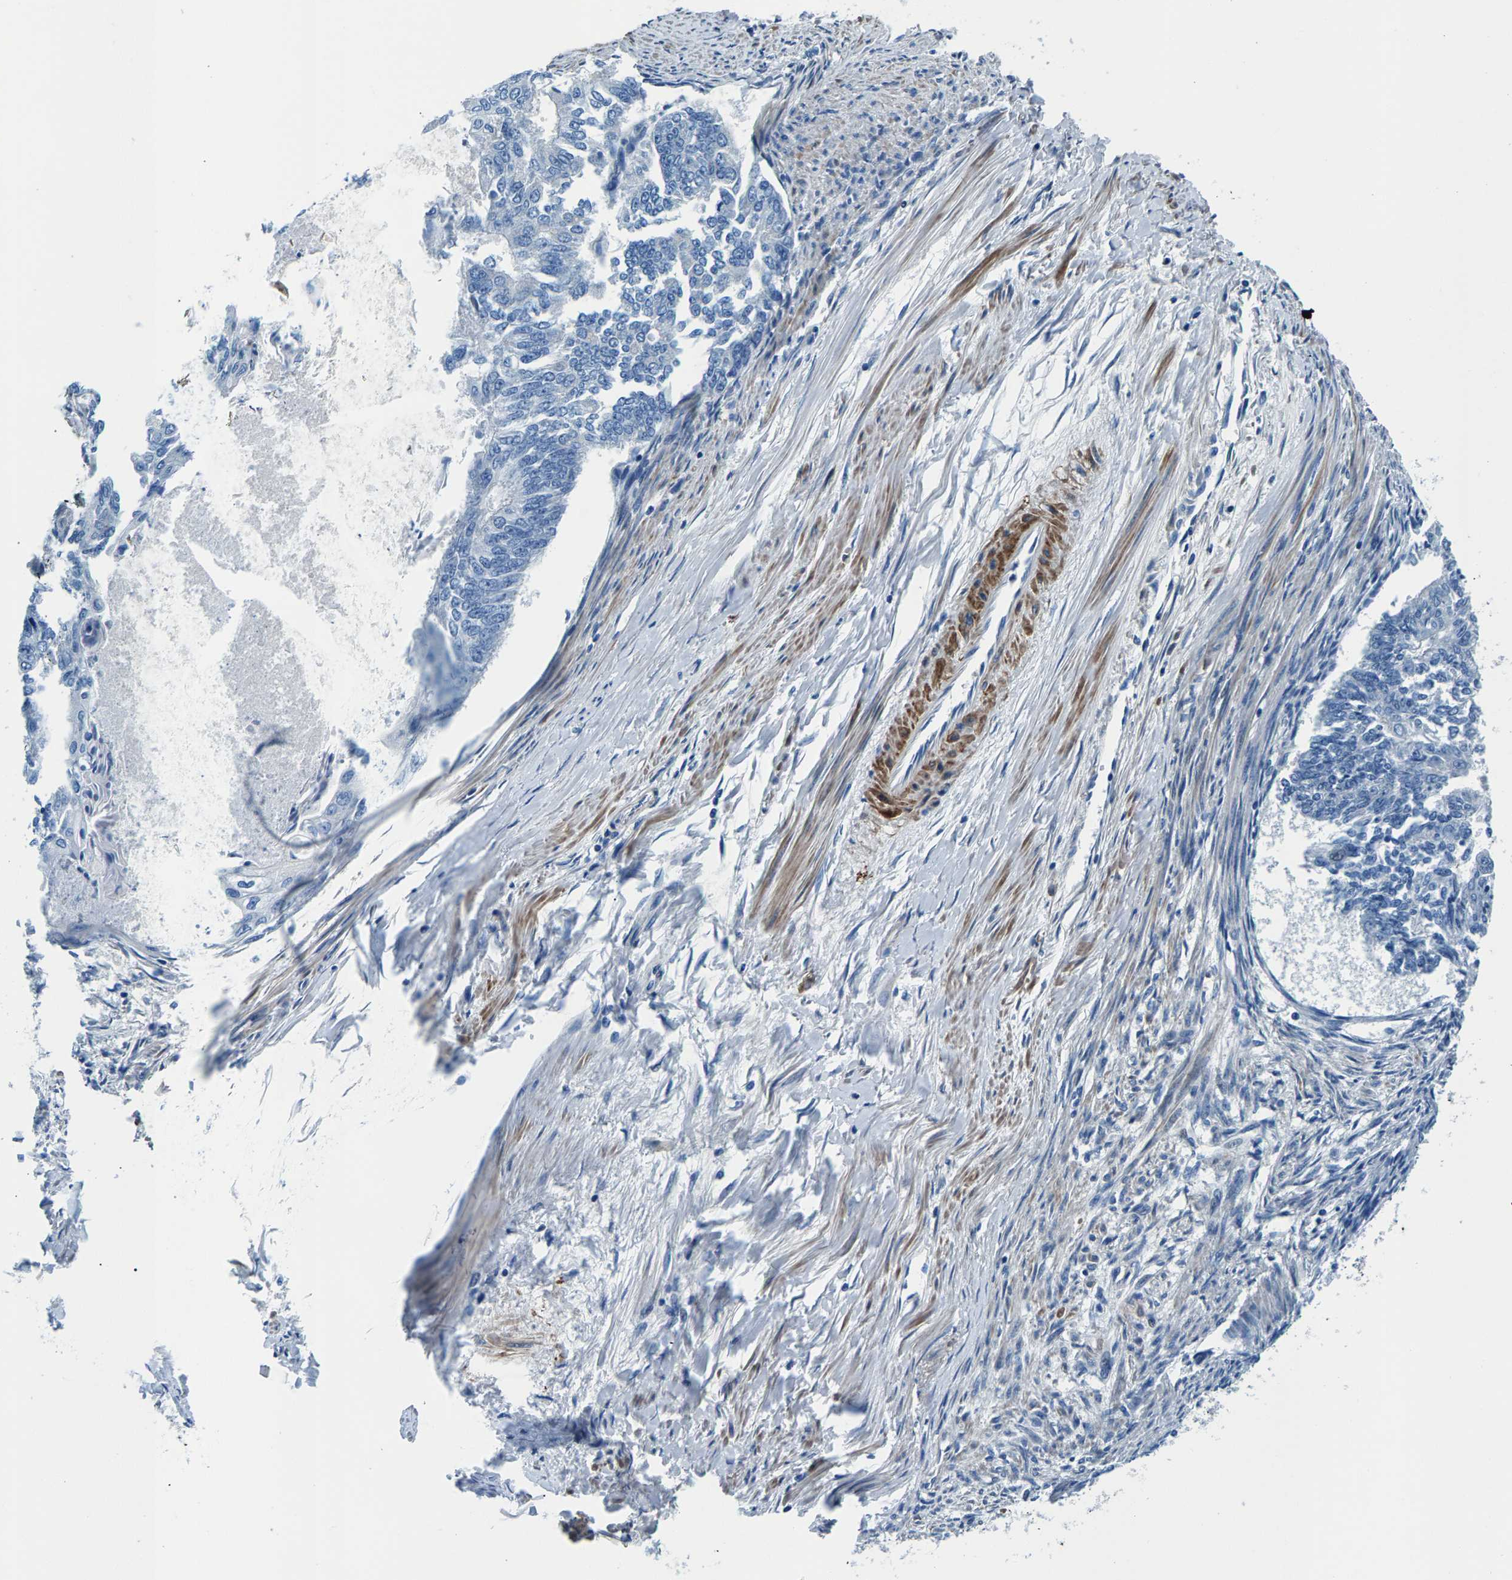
{"staining": {"intensity": "negative", "quantity": "none", "location": "none"}, "tissue": "endometrial cancer", "cell_type": "Tumor cells", "image_type": "cancer", "snomed": [{"axis": "morphology", "description": "Adenocarcinoma, NOS"}, {"axis": "topography", "description": "Endometrium"}], "caption": "Tumor cells show no significant protein staining in adenocarcinoma (endometrial). Nuclei are stained in blue.", "gene": "CDRT4", "patient": {"sex": "female", "age": 32}}